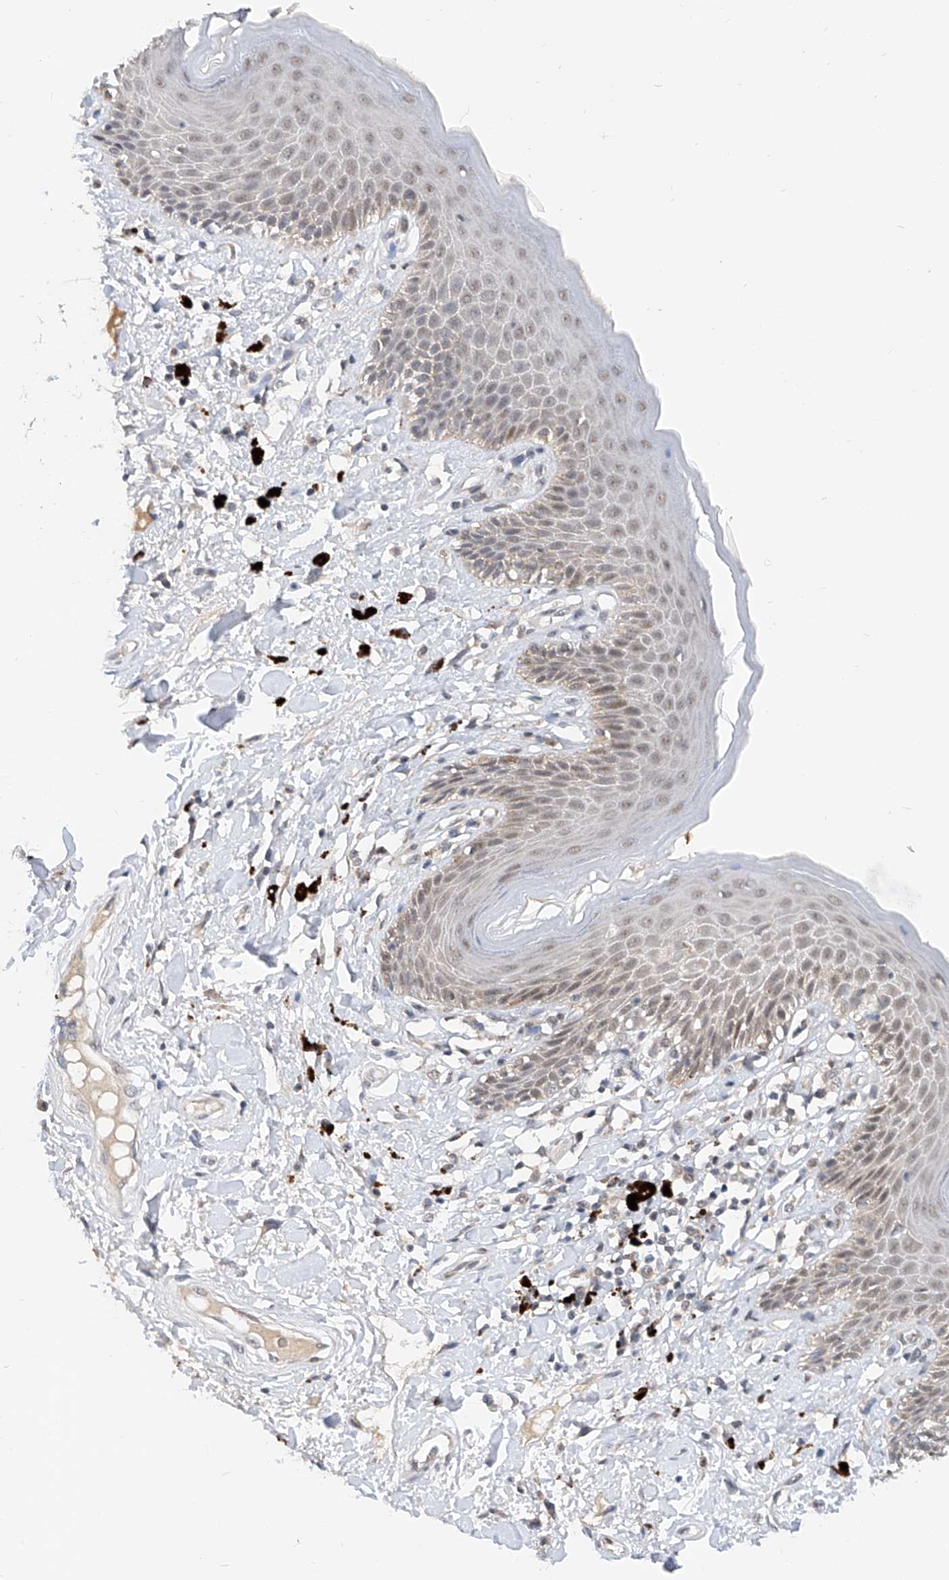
{"staining": {"intensity": "weak", "quantity": "25%-75%", "location": "cytoplasmic/membranous,nuclear"}, "tissue": "skin", "cell_type": "Epidermal cells", "image_type": "normal", "snomed": [{"axis": "morphology", "description": "Normal tissue, NOS"}, {"axis": "topography", "description": "Anal"}], "caption": "IHC of unremarkable human skin demonstrates low levels of weak cytoplasmic/membranous,nuclear positivity in approximately 25%-75% of epidermal cells.", "gene": "CARMIL3", "patient": {"sex": "female", "age": 78}}